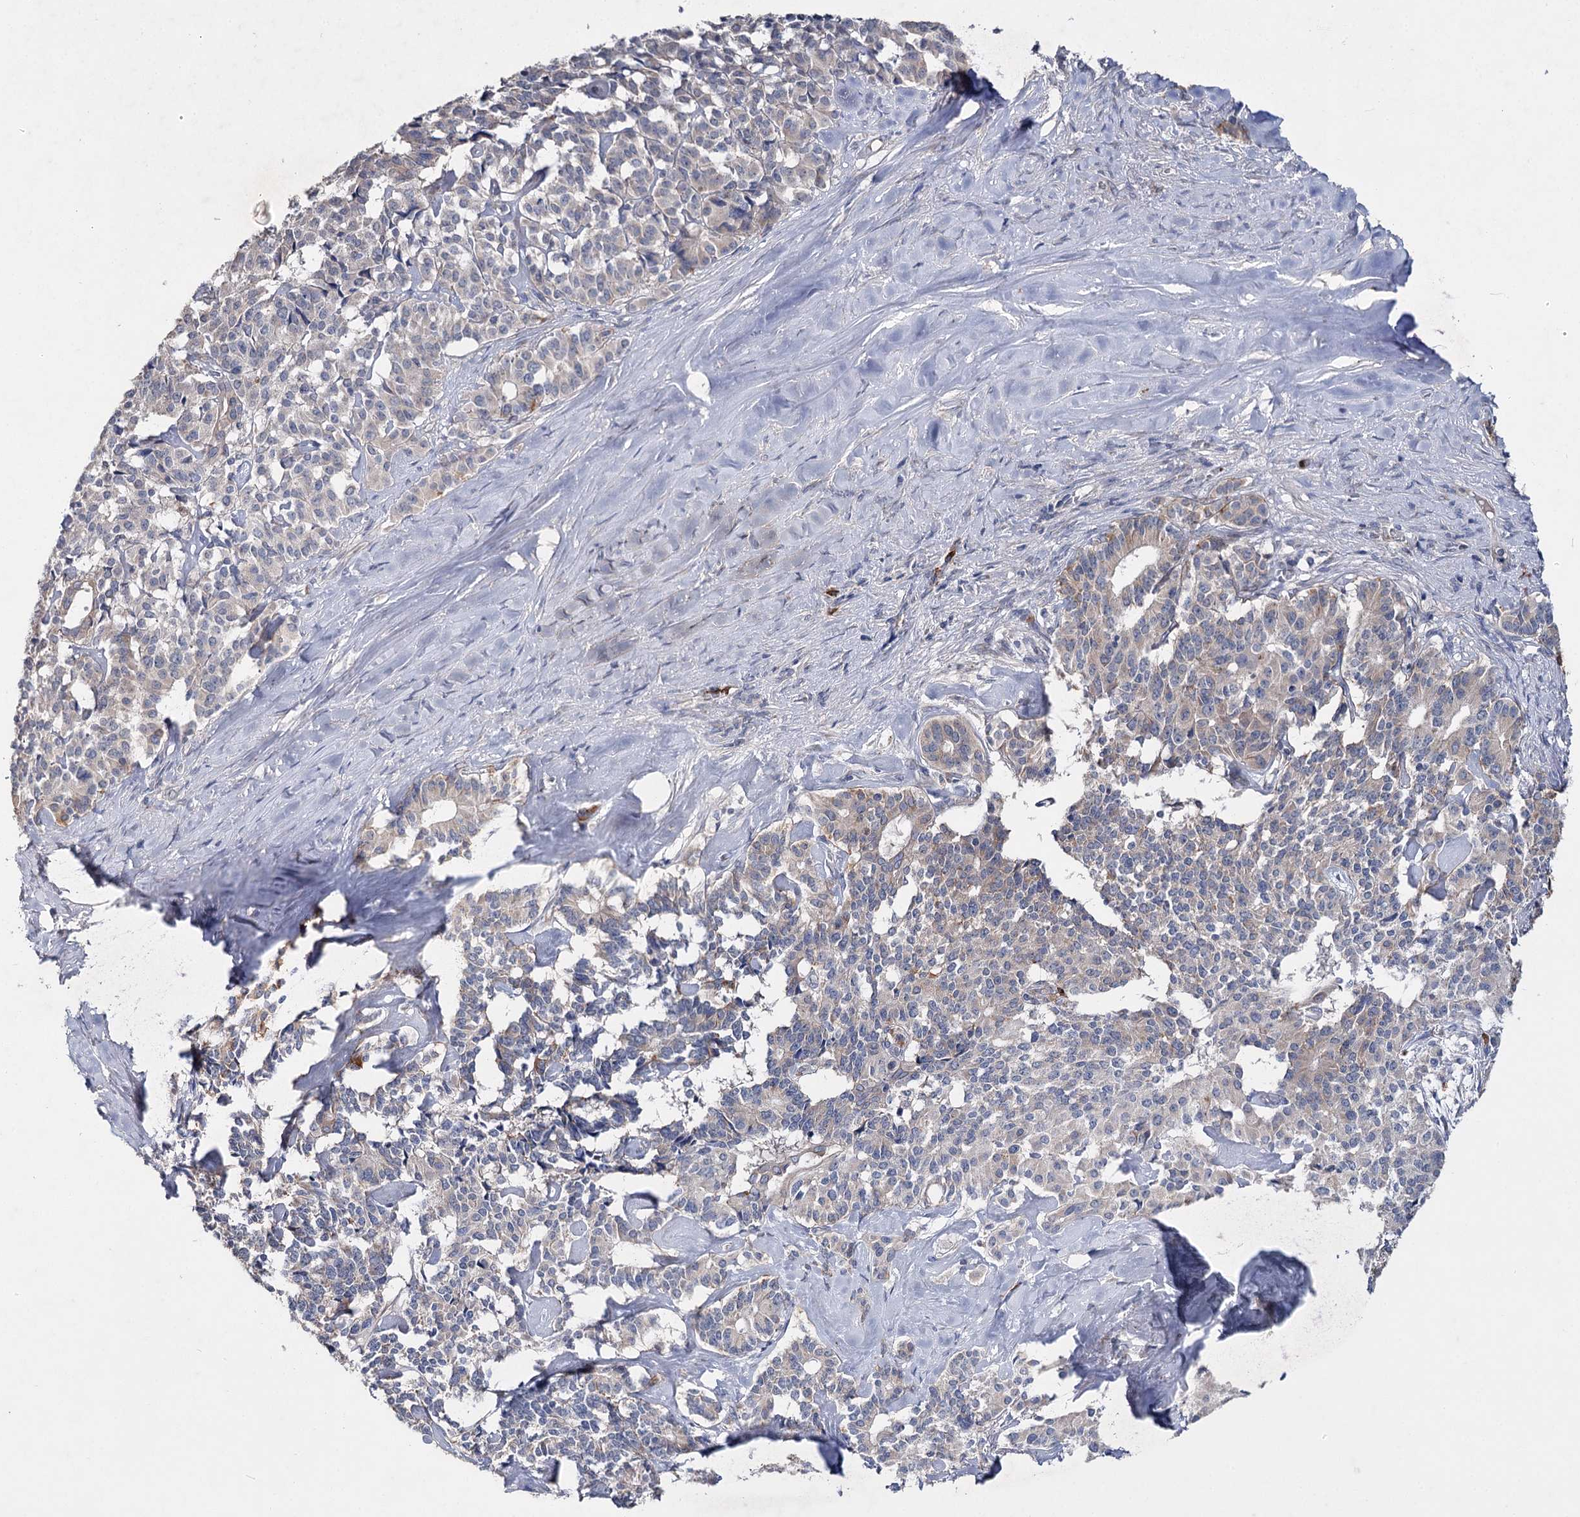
{"staining": {"intensity": "weak", "quantity": "<25%", "location": "cytoplasmic/membranous"}, "tissue": "pancreatic cancer", "cell_type": "Tumor cells", "image_type": "cancer", "snomed": [{"axis": "morphology", "description": "Adenocarcinoma, NOS"}, {"axis": "topography", "description": "Pancreas"}], "caption": "The photomicrograph demonstrates no staining of tumor cells in pancreatic cancer (adenocarcinoma).", "gene": "IL1RAP", "patient": {"sex": "female", "age": 74}}